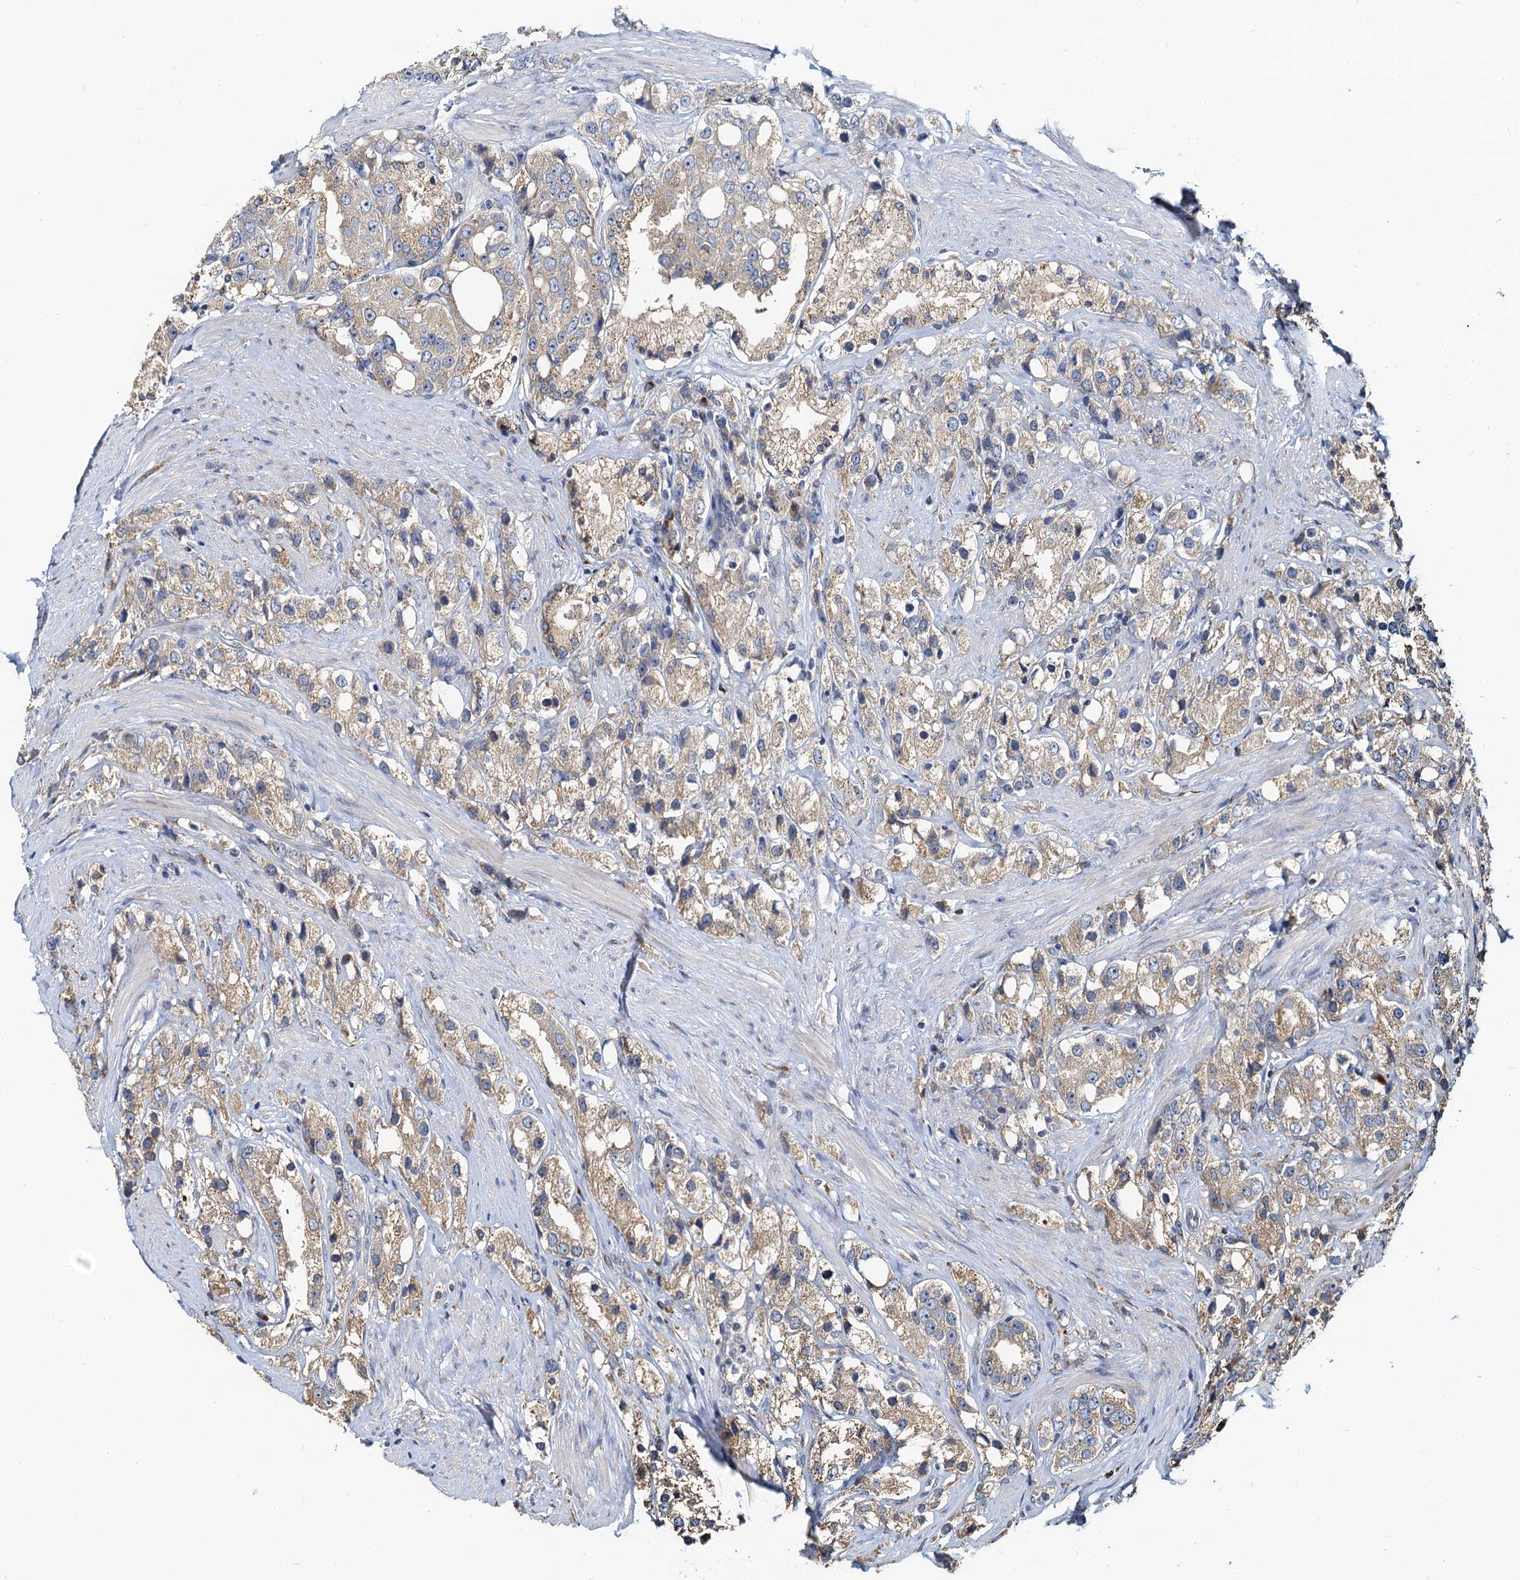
{"staining": {"intensity": "moderate", "quantity": "25%-75%", "location": "cytoplasmic/membranous"}, "tissue": "prostate cancer", "cell_type": "Tumor cells", "image_type": "cancer", "snomed": [{"axis": "morphology", "description": "Adenocarcinoma, NOS"}, {"axis": "topography", "description": "Prostate"}], "caption": "Prostate cancer (adenocarcinoma) tissue reveals moderate cytoplasmic/membranous expression in about 25%-75% of tumor cells", "gene": "NKAPD1", "patient": {"sex": "male", "age": 79}}